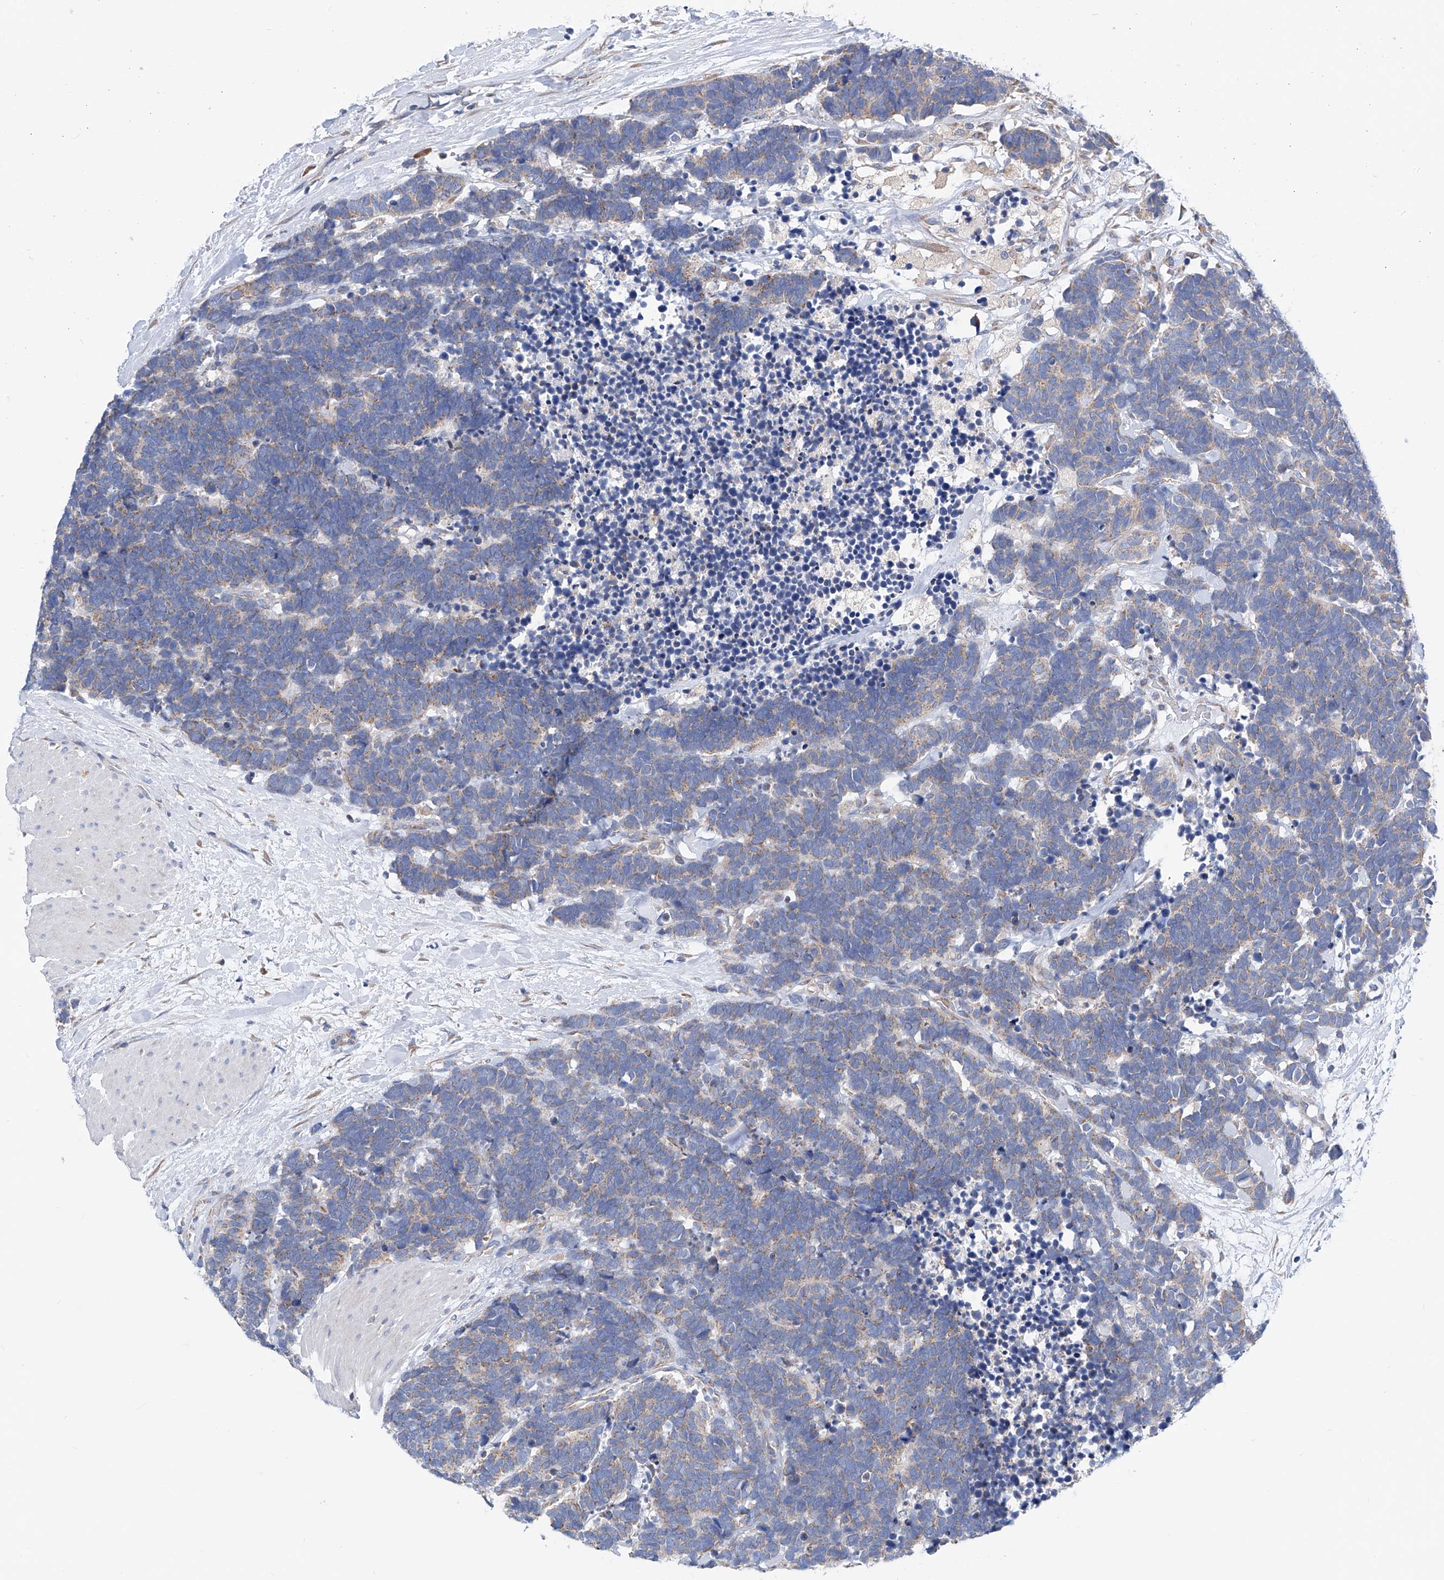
{"staining": {"intensity": "weak", "quantity": "<25%", "location": "cytoplasmic/membranous"}, "tissue": "carcinoid", "cell_type": "Tumor cells", "image_type": "cancer", "snomed": [{"axis": "morphology", "description": "Carcinoma, NOS"}, {"axis": "morphology", "description": "Carcinoid, malignant, NOS"}, {"axis": "topography", "description": "Urinary bladder"}], "caption": "Tumor cells show no significant protein positivity in malignant carcinoid.", "gene": "MAD2L1", "patient": {"sex": "male", "age": 57}}